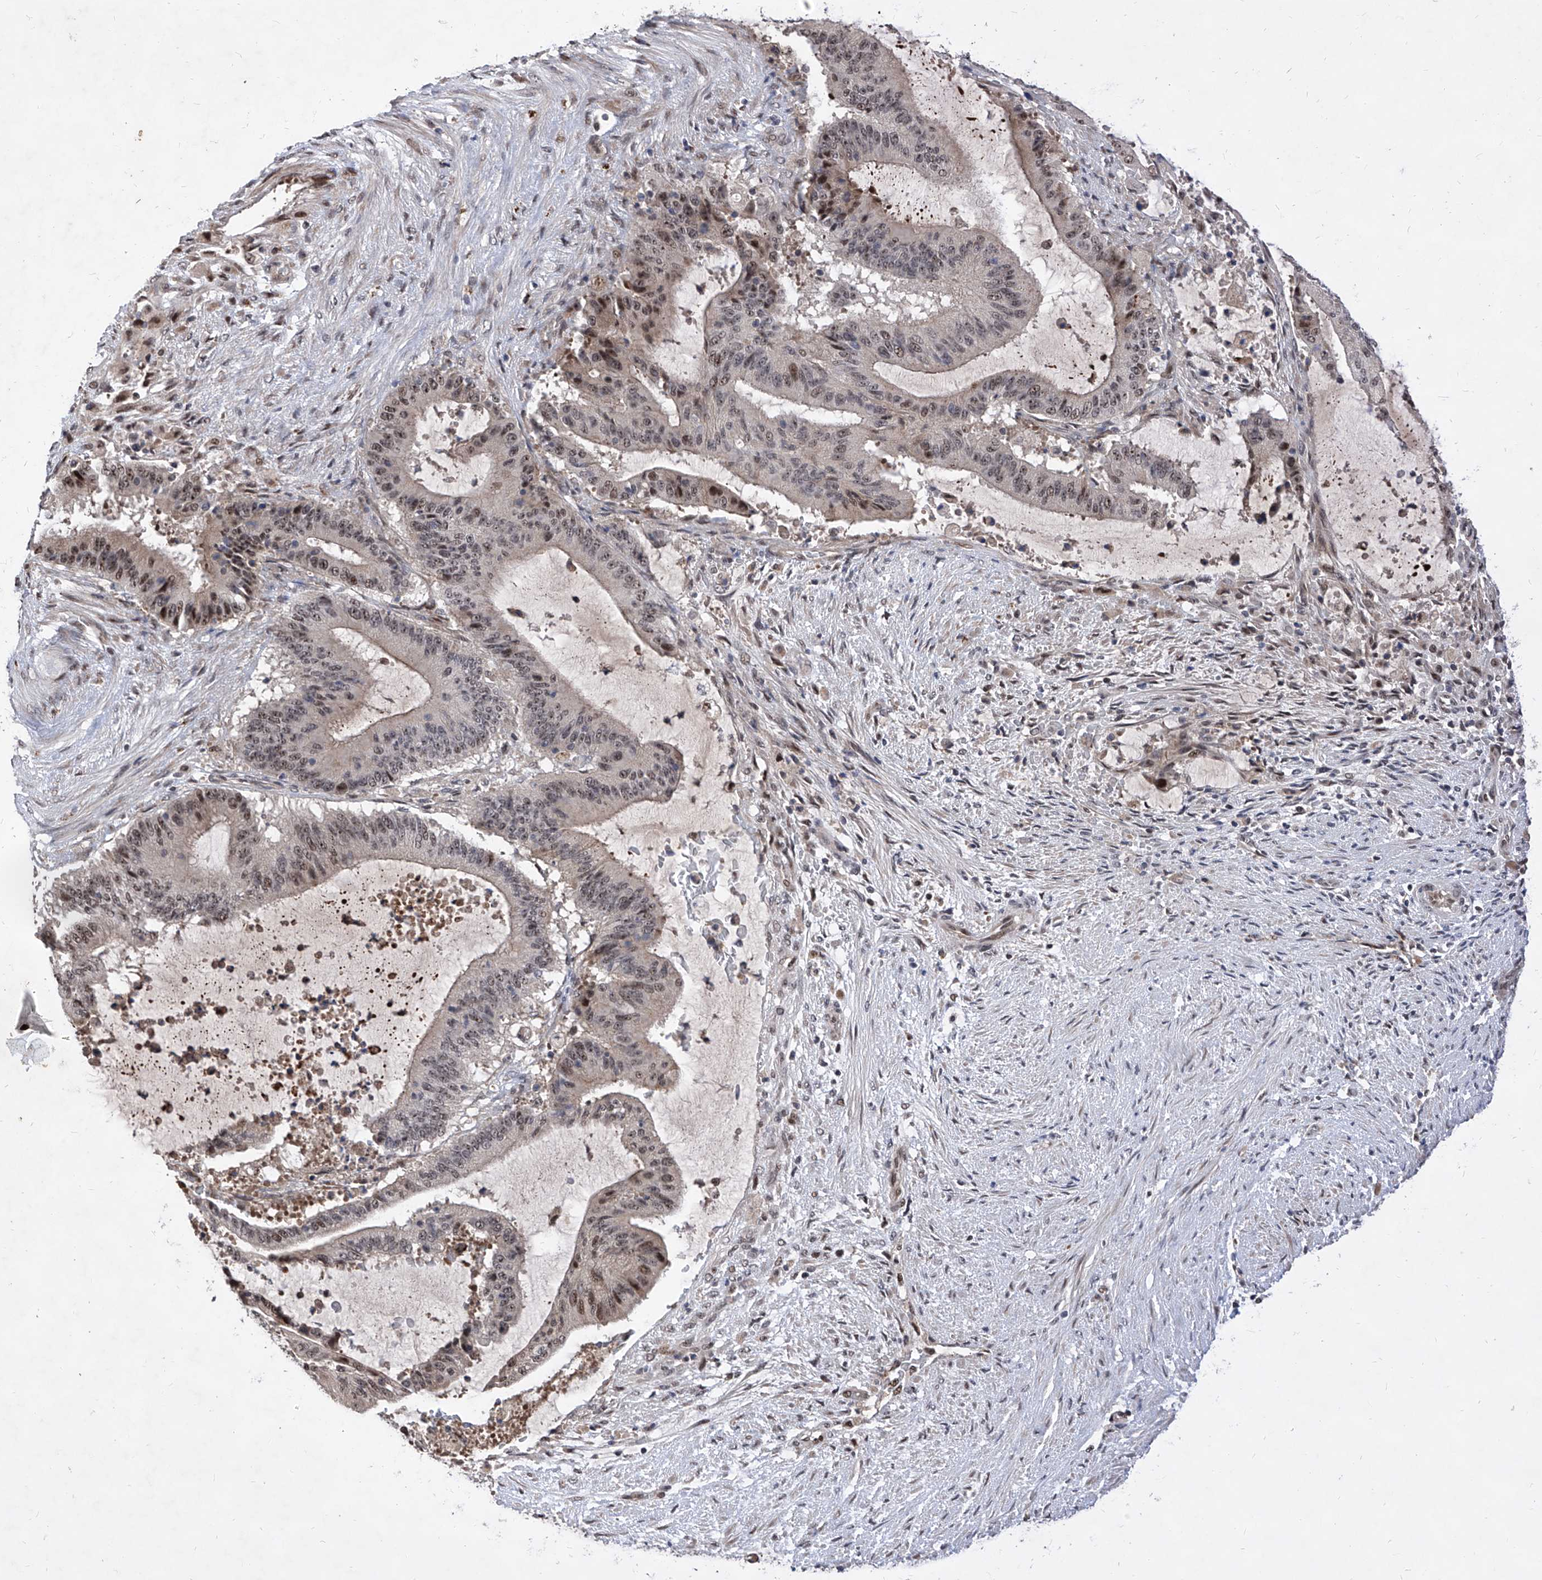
{"staining": {"intensity": "moderate", "quantity": "25%-75%", "location": "nuclear"}, "tissue": "liver cancer", "cell_type": "Tumor cells", "image_type": "cancer", "snomed": [{"axis": "morphology", "description": "Normal tissue, NOS"}, {"axis": "morphology", "description": "Cholangiocarcinoma"}, {"axis": "topography", "description": "Liver"}, {"axis": "topography", "description": "Peripheral nerve tissue"}], "caption": "High-magnification brightfield microscopy of liver cholangiocarcinoma stained with DAB (brown) and counterstained with hematoxylin (blue). tumor cells exhibit moderate nuclear positivity is appreciated in approximately25%-75% of cells.", "gene": "LGR4", "patient": {"sex": "female", "age": 73}}